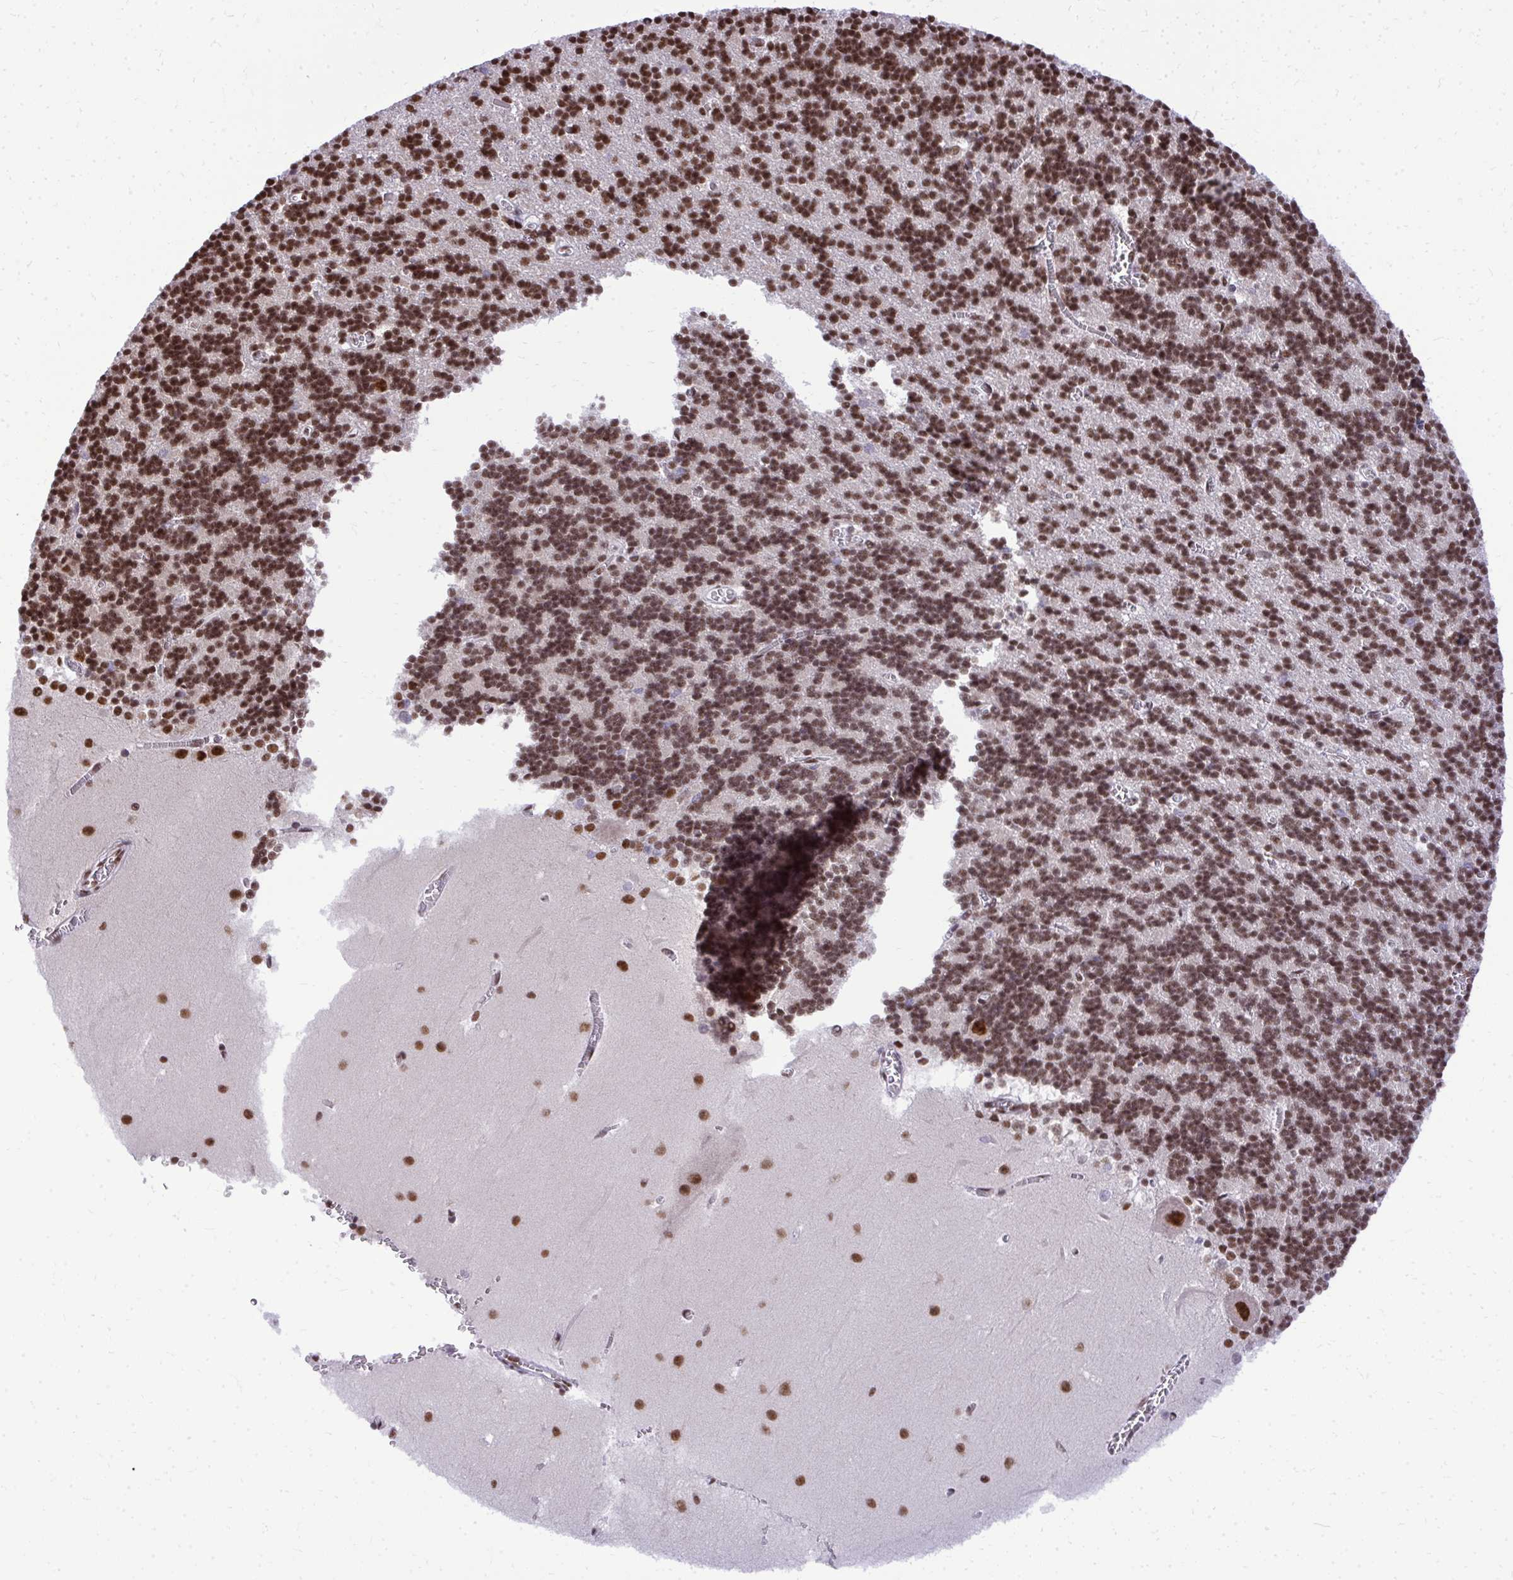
{"staining": {"intensity": "moderate", "quantity": ">75%", "location": "nuclear"}, "tissue": "cerebellum", "cell_type": "Cells in granular layer", "image_type": "normal", "snomed": [{"axis": "morphology", "description": "Normal tissue, NOS"}, {"axis": "topography", "description": "Cerebellum"}], "caption": "Immunohistochemical staining of benign cerebellum displays >75% levels of moderate nuclear protein staining in approximately >75% of cells in granular layer.", "gene": "PRPF19", "patient": {"sex": "male", "age": 37}}